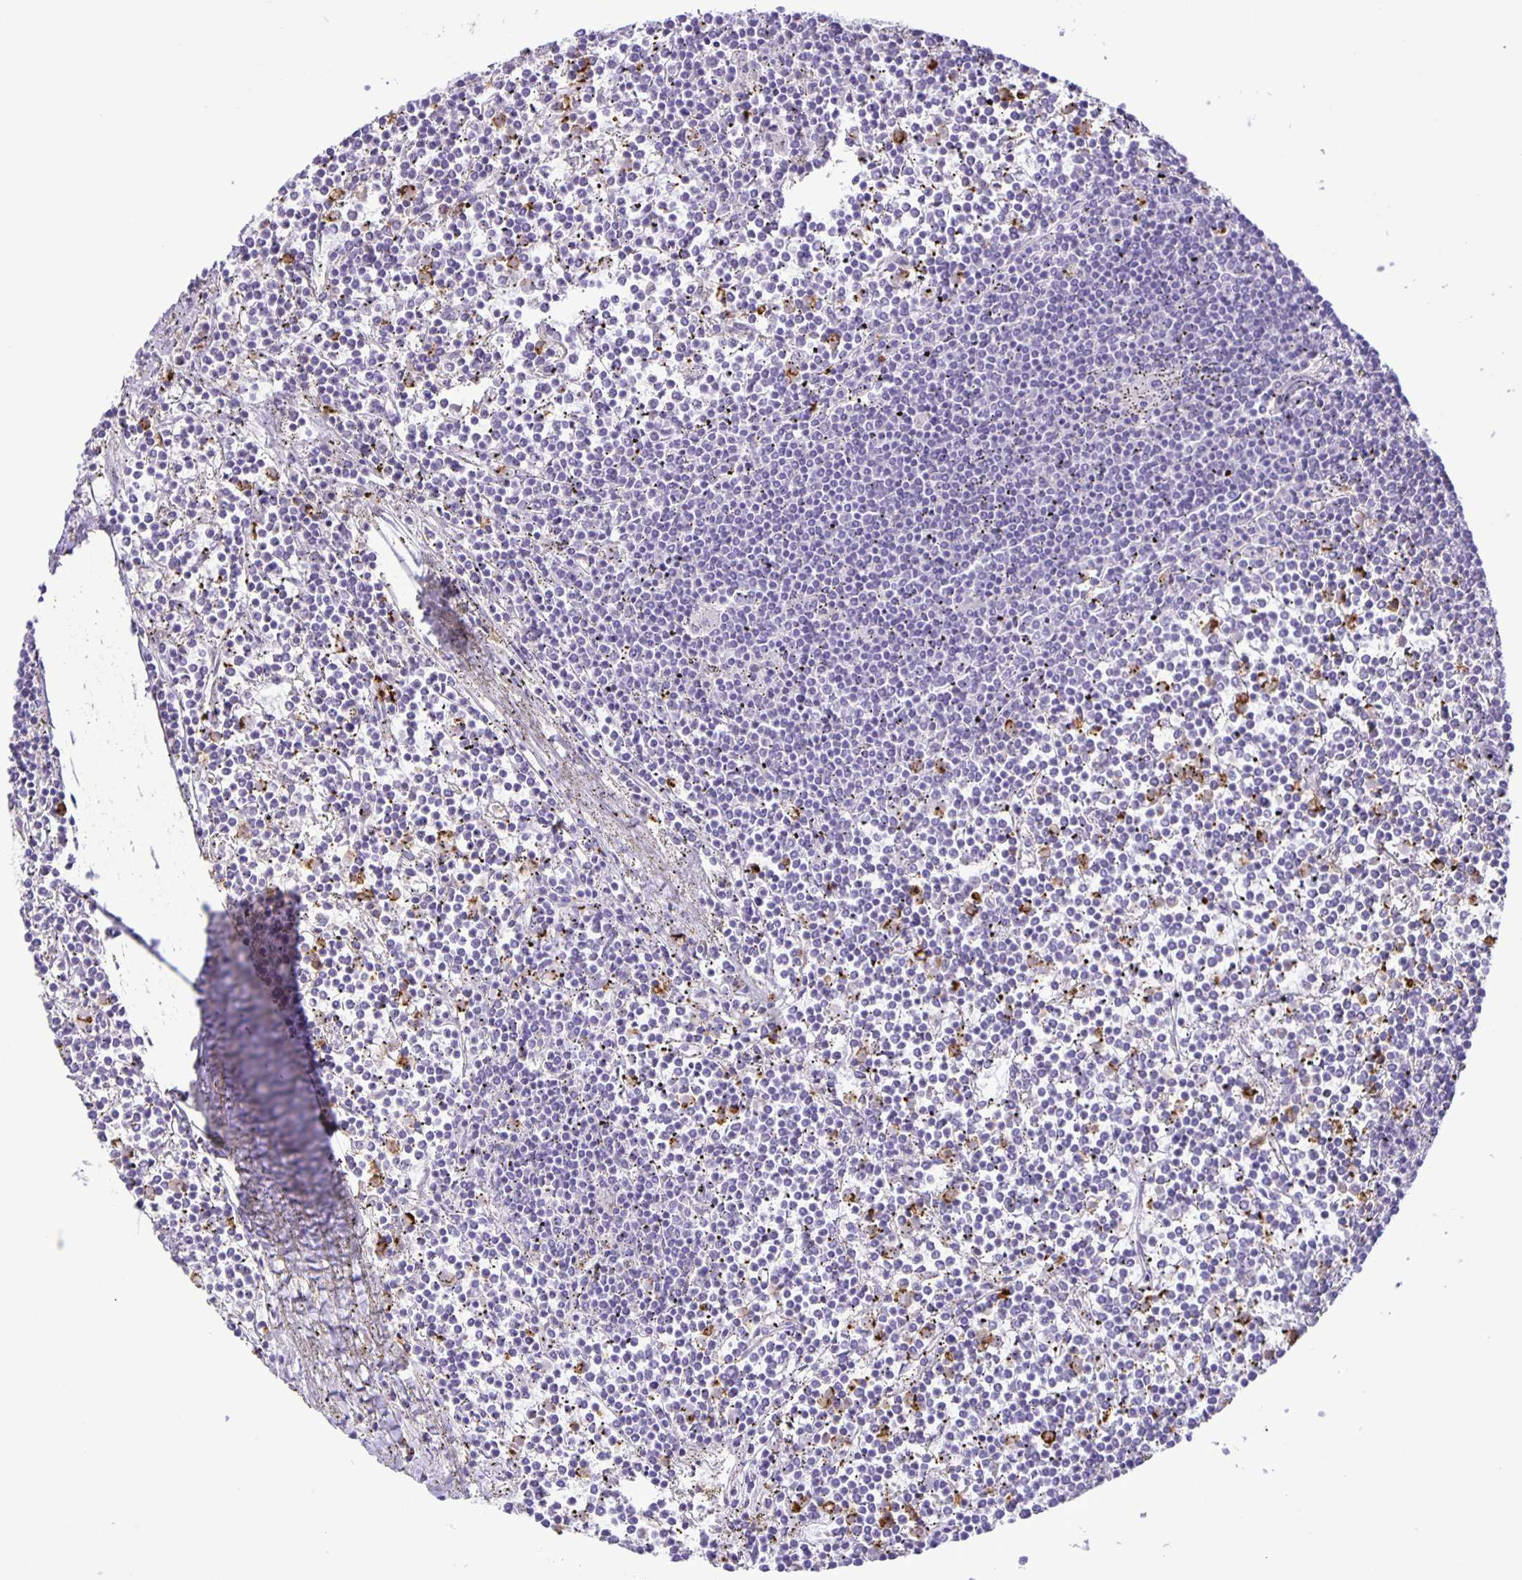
{"staining": {"intensity": "negative", "quantity": "none", "location": "none"}, "tissue": "lymphoma", "cell_type": "Tumor cells", "image_type": "cancer", "snomed": [{"axis": "morphology", "description": "Malignant lymphoma, non-Hodgkin's type, Low grade"}, {"axis": "topography", "description": "Spleen"}], "caption": "This photomicrograph is of low-grade malignant lymphoma, non-Hodgkin's type stained with immunohistochemistry (IHC) to label a protein in brown with the nuclei are counter-stained blue. There is no positivity in tumor cells. The staining is performed using DAB brown chromogen with nuclei counter-stained in using hematoxylin.", "gene": "ADCK1", "patient": {"sex": "female", "age": 19}}